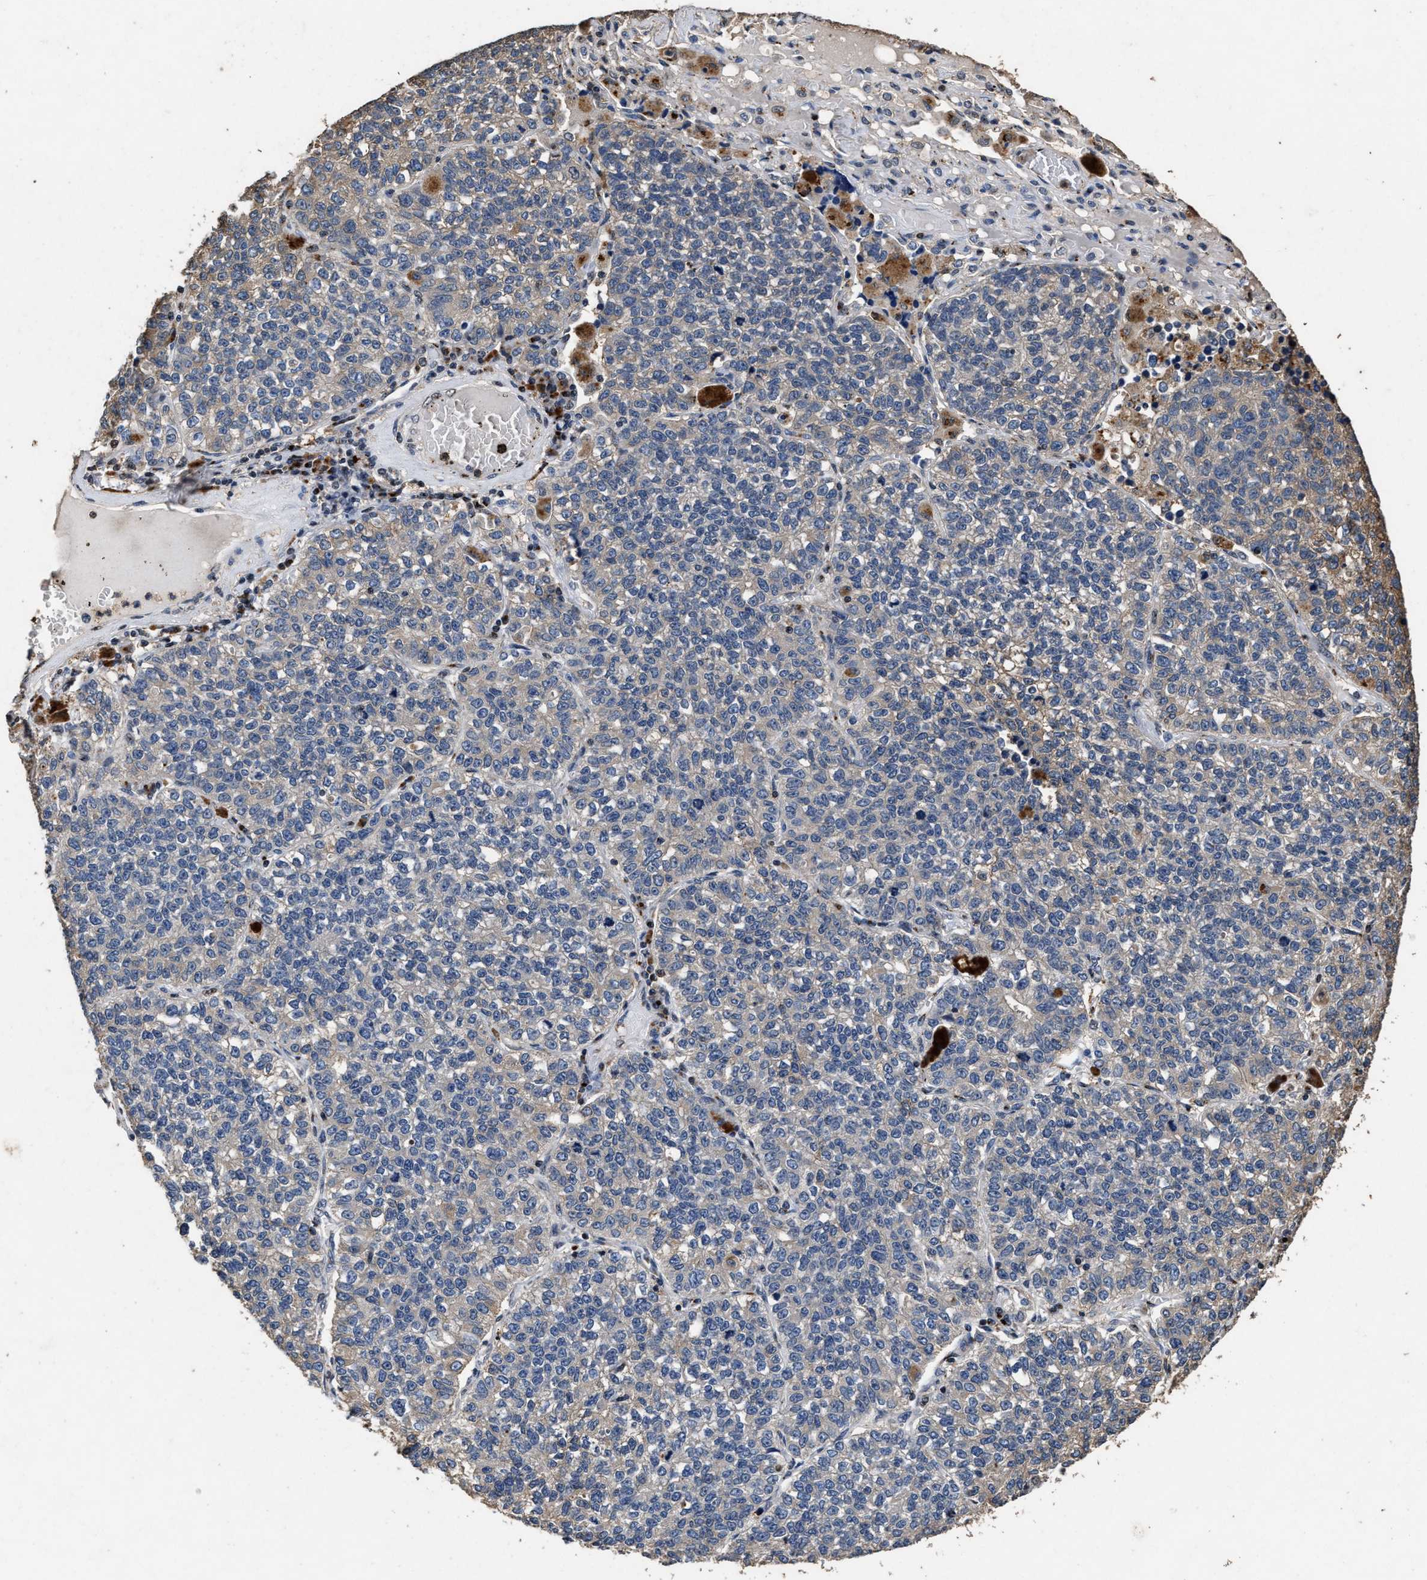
{"staining": {"intensity": "negative", "quantity": "none", "location": "none"}, "tissue": "lung cancer", "cell_type": "Tumor cells", "image_type": "cancer", "snomed": [{"axis": "morphology", "description": "Adenocarcinoma, NOS"}, {"axis": "topography", "description": "Lung"}], "caption": "The micrograph reveals no staining of tumor cells in lung adenocarcinoma.", "gene": "TPST2", "patient": {"sex": "male", "age": 49}}